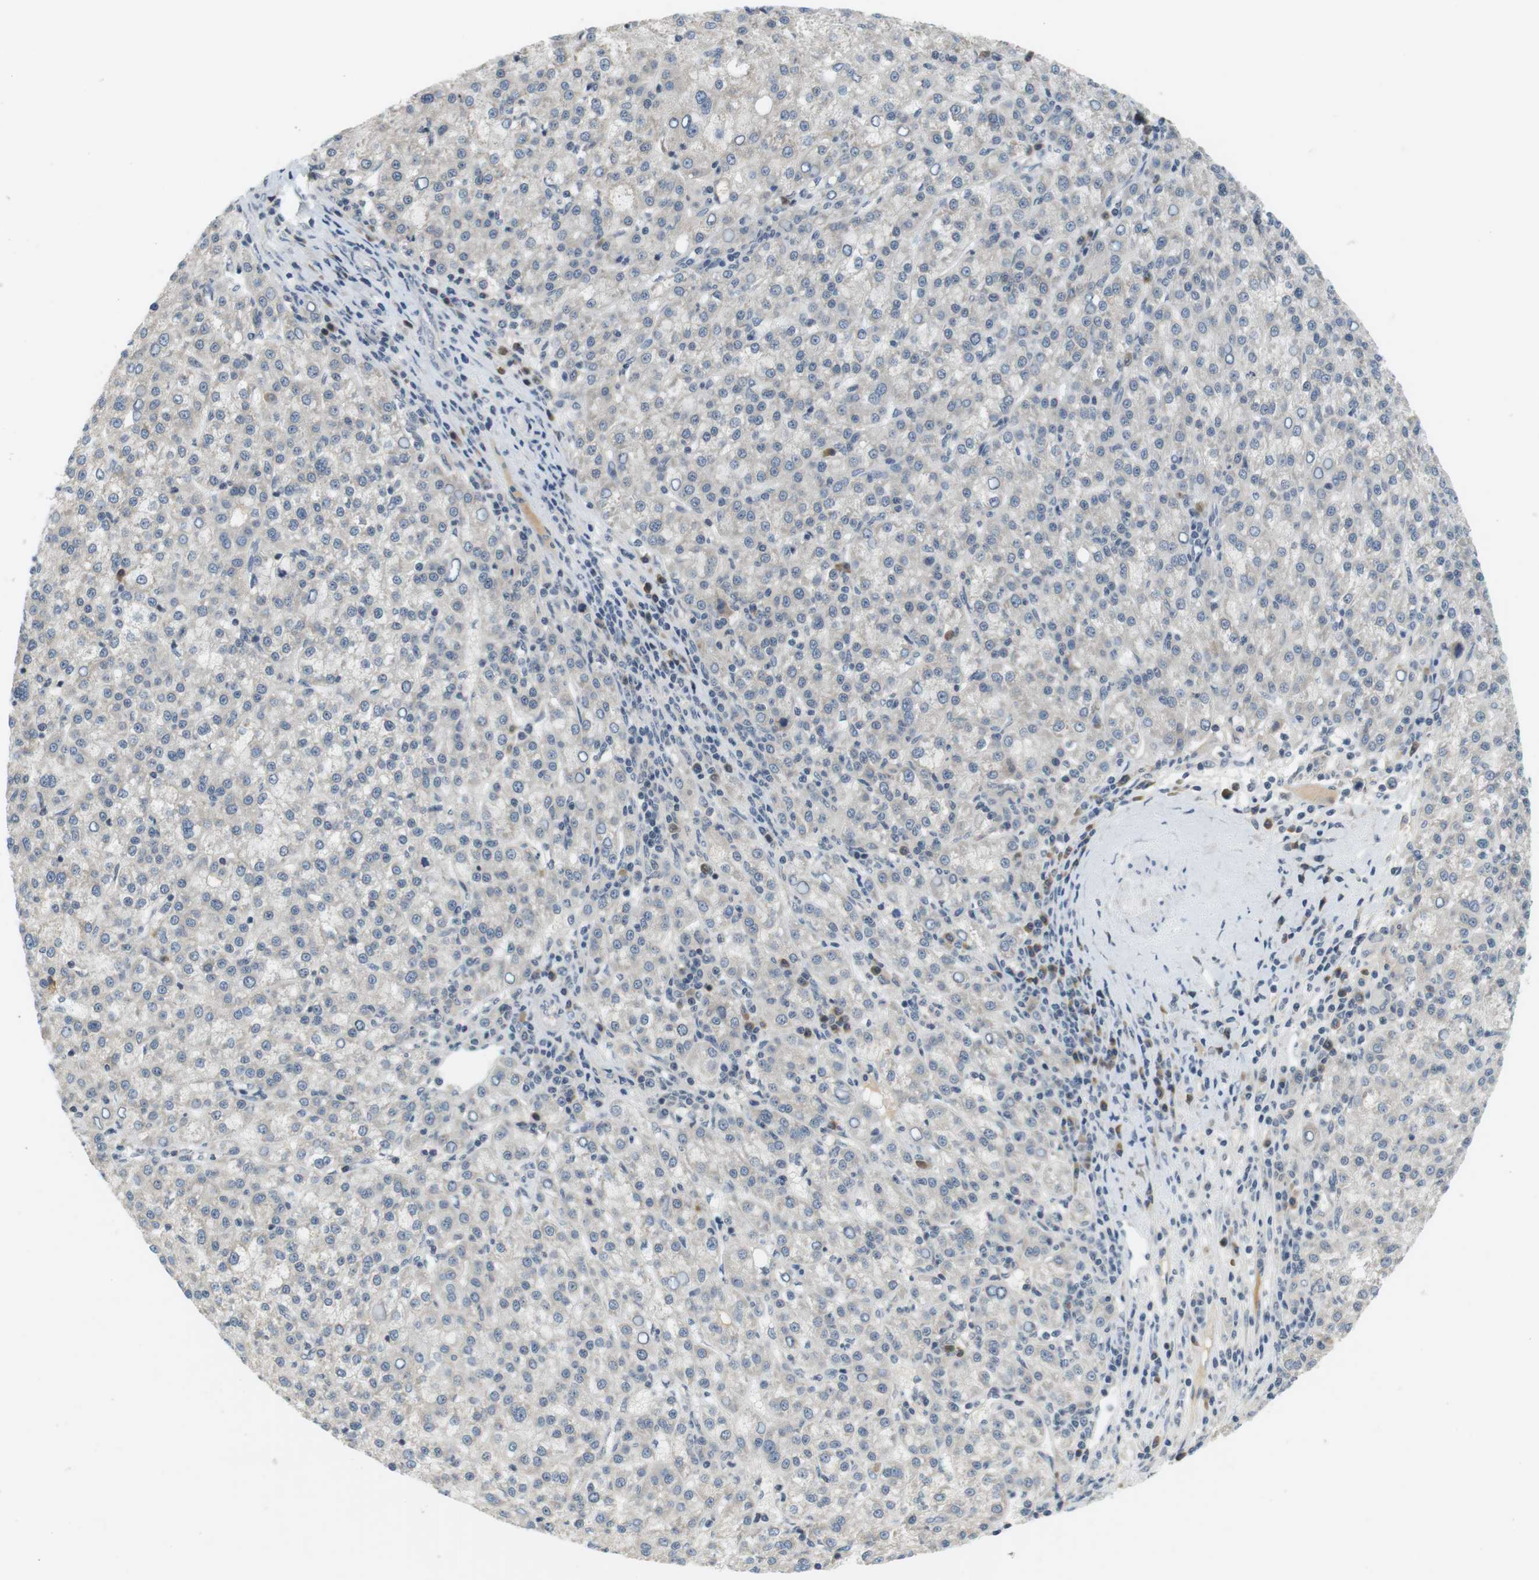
{"staining": {"intensity": "negative", "quantity": "none", "location": "none"}, "tissue": "liver cancer", "cell_type": "Tumor cells", "image_type": "cancer", "snomed": [{"axis": "morphology", "description": "Carcinoma, Hepatocellular, NOS"}, {"axis": "topography", "description": "Liver"}], "caption": "Image shows no significant protein positivity in tumor cells of liver hepatocellular carcinoma.", "gene": "WNT7A", "patient": {"sex": "female", "age": 58}}